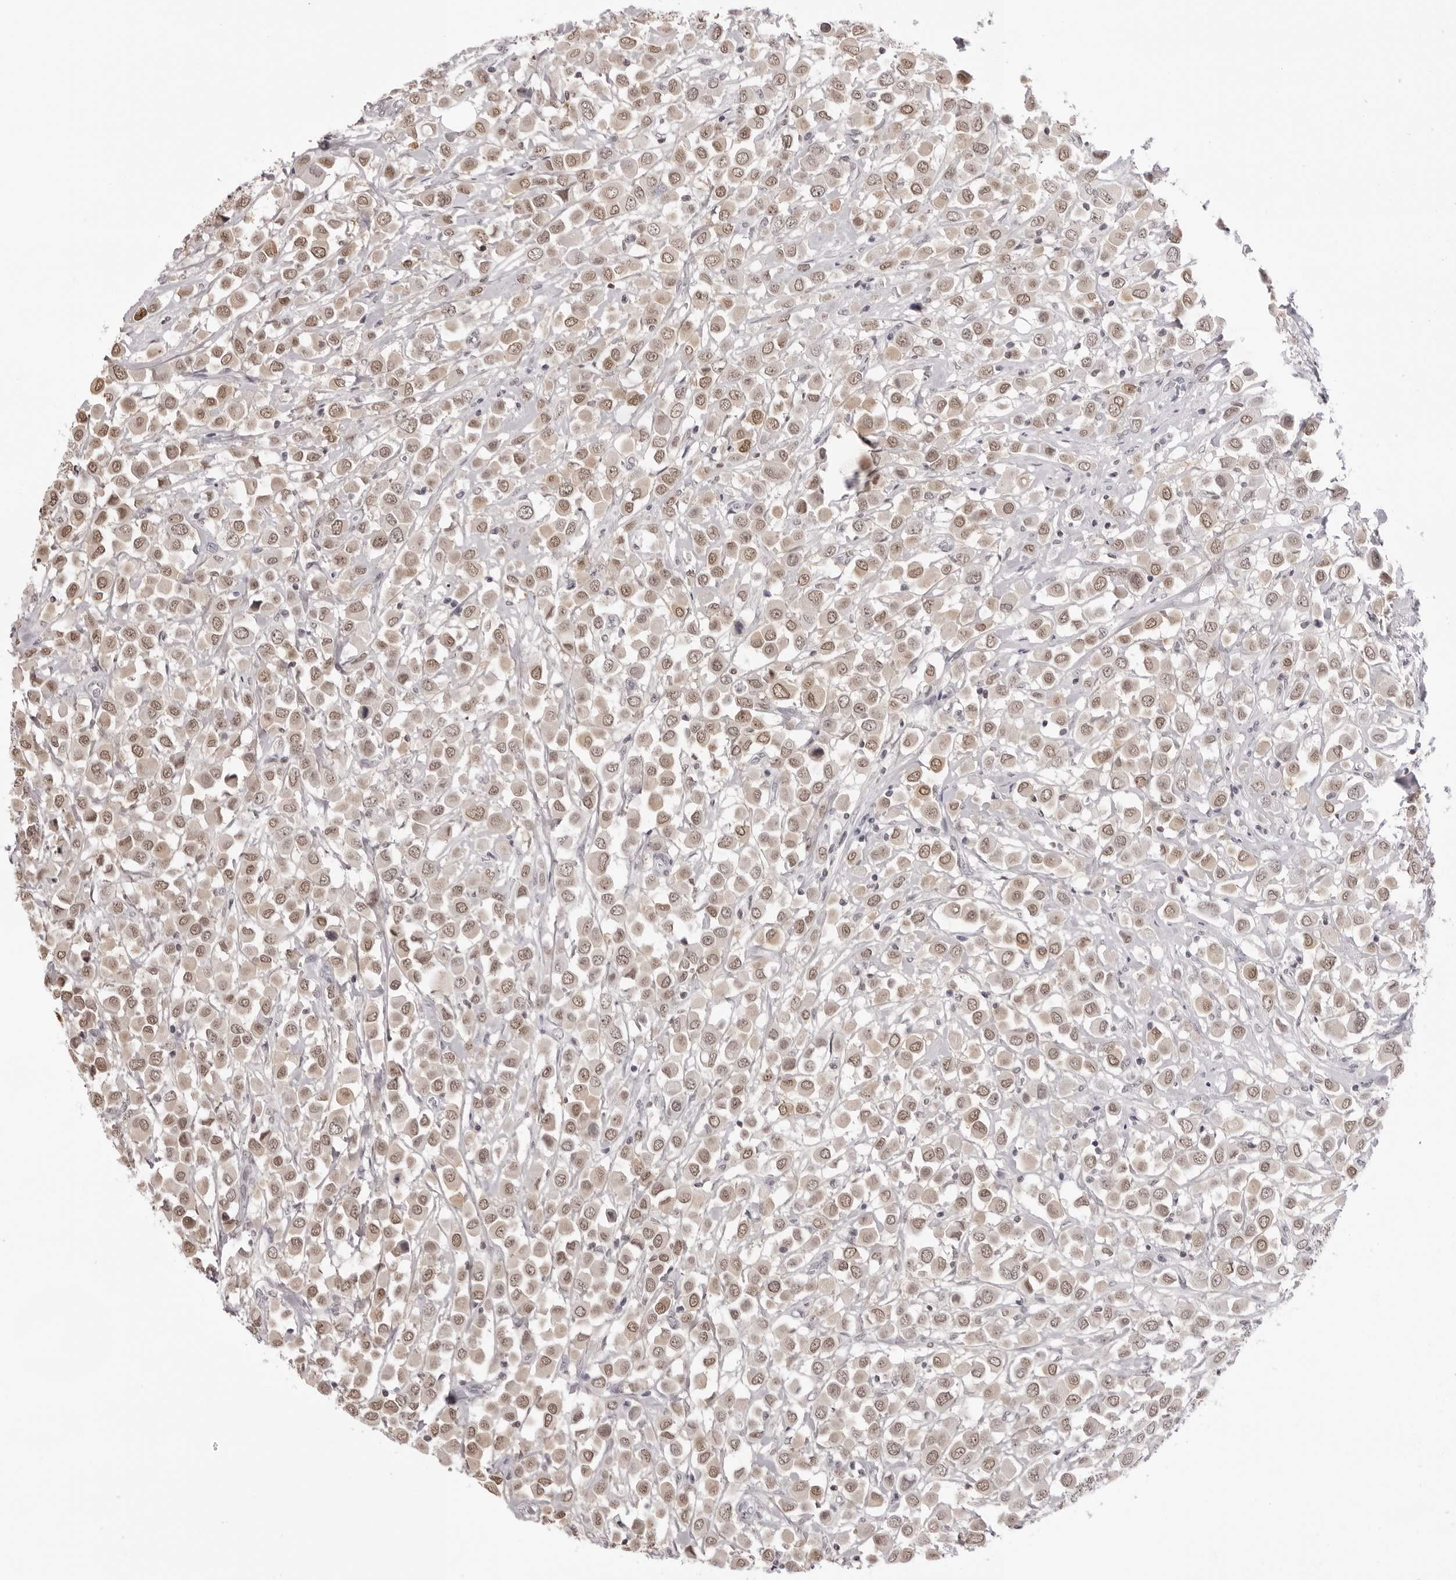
{"staining": {"intensity": "weak", "quantity": ">75%", "location": "nuclear"}, "tissue": "breast cancer", "cell_type": "Tumor cells", "image_type": "cancer", "snomed": [{"axis": "morphology", "description": "Duct carcinoma"}, {"axis": "topography", "description": "Breast"}], "caption": "This is a photomicrograph of immunohistochemistry staining of intraductal carcinoma (breast), which shows weak staining in the nuclear of tumor cells.", "gene": "HSPA4", "patient": {"sex": "female", "age": 61}}